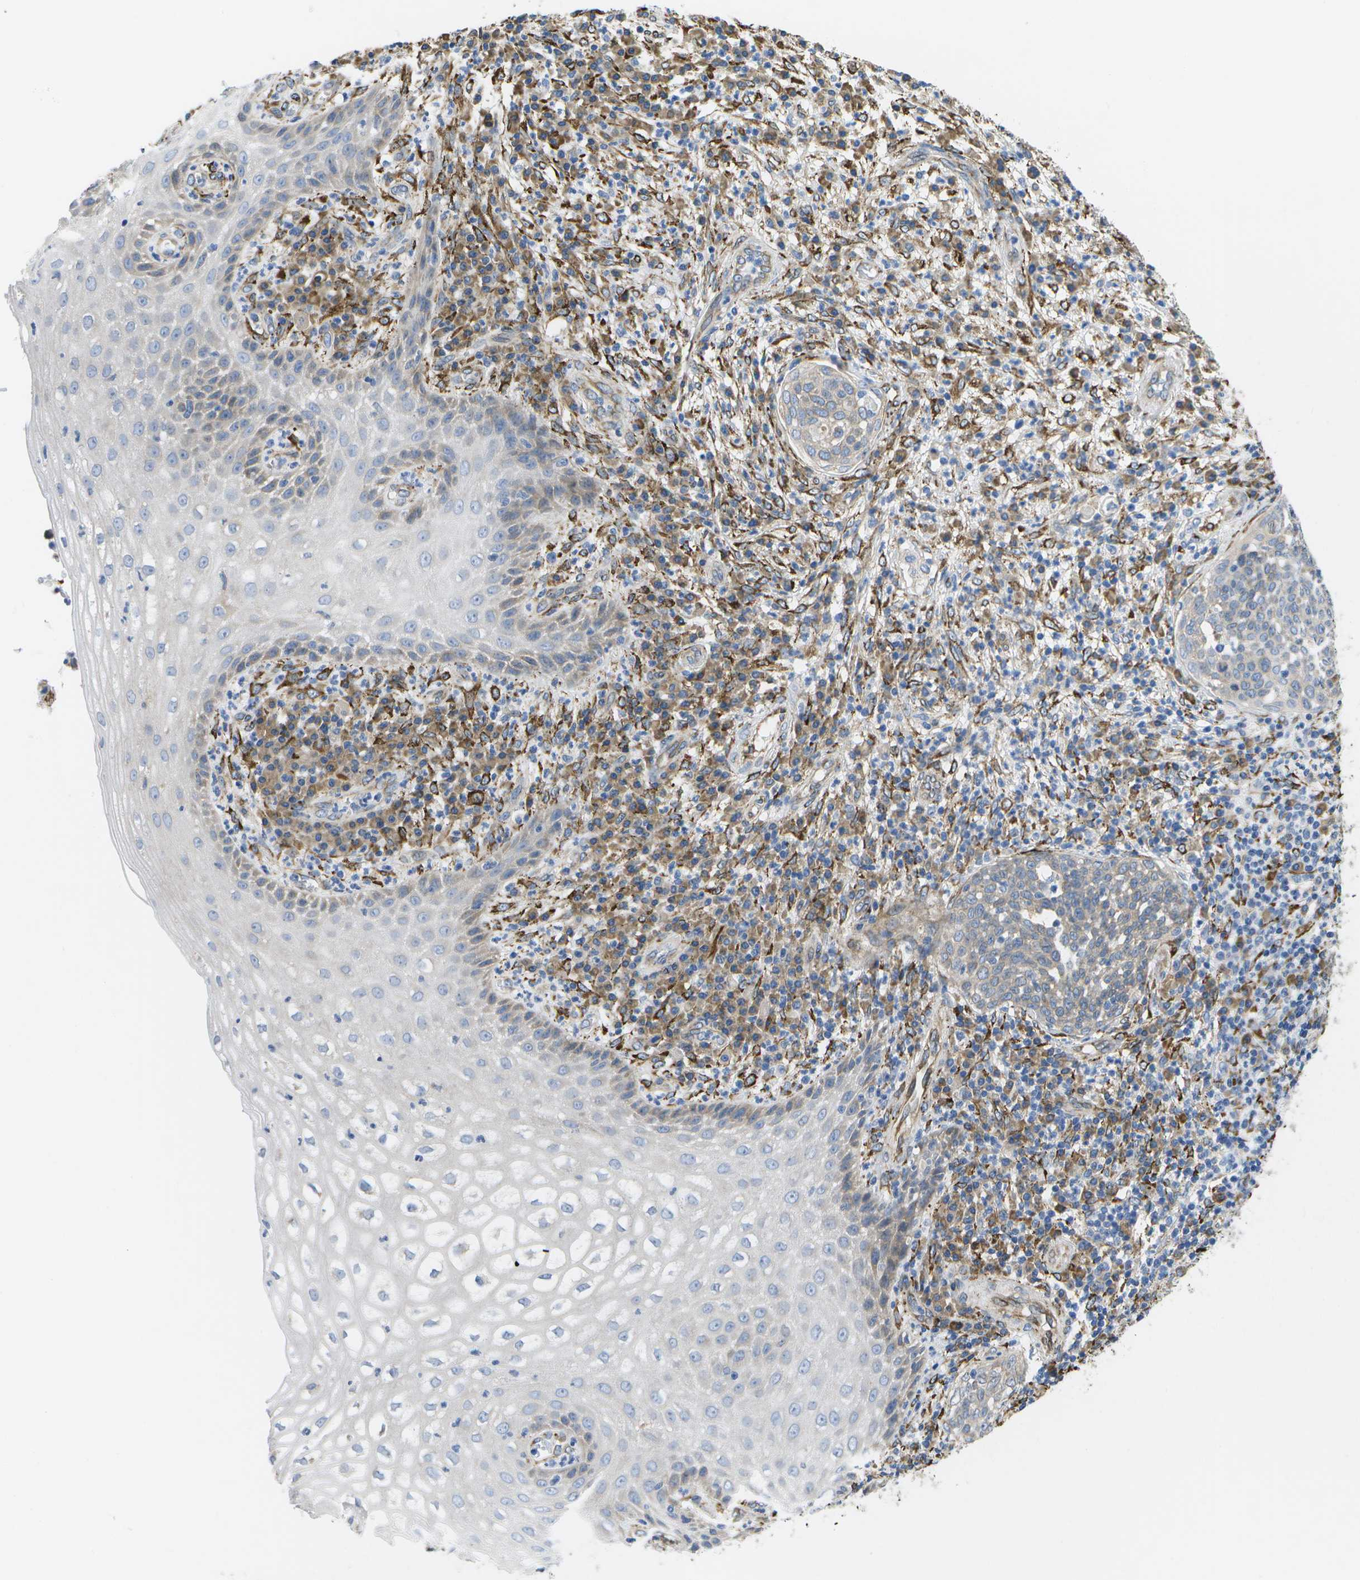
{"staining": {"intensity": "weak", "quantity": "<25%", "location": "cytoplasmic/membranous"}, "tissue": "cervical cancer", "cell_type": "Tumor cells", "image_type": "cancer", "snomed": [{"axis": "morphology", "description": "Squamous cell carcinoma, NOS"}, {"axis": "topography", "description": "Cervix"}], "caption": "Immunohistochemical staining of human cervical squamous cell carcinoma shows no significant staining in tumor cells.", "gene": "ZDHHC17", "patient": {"sex": "female", "age": 34}}